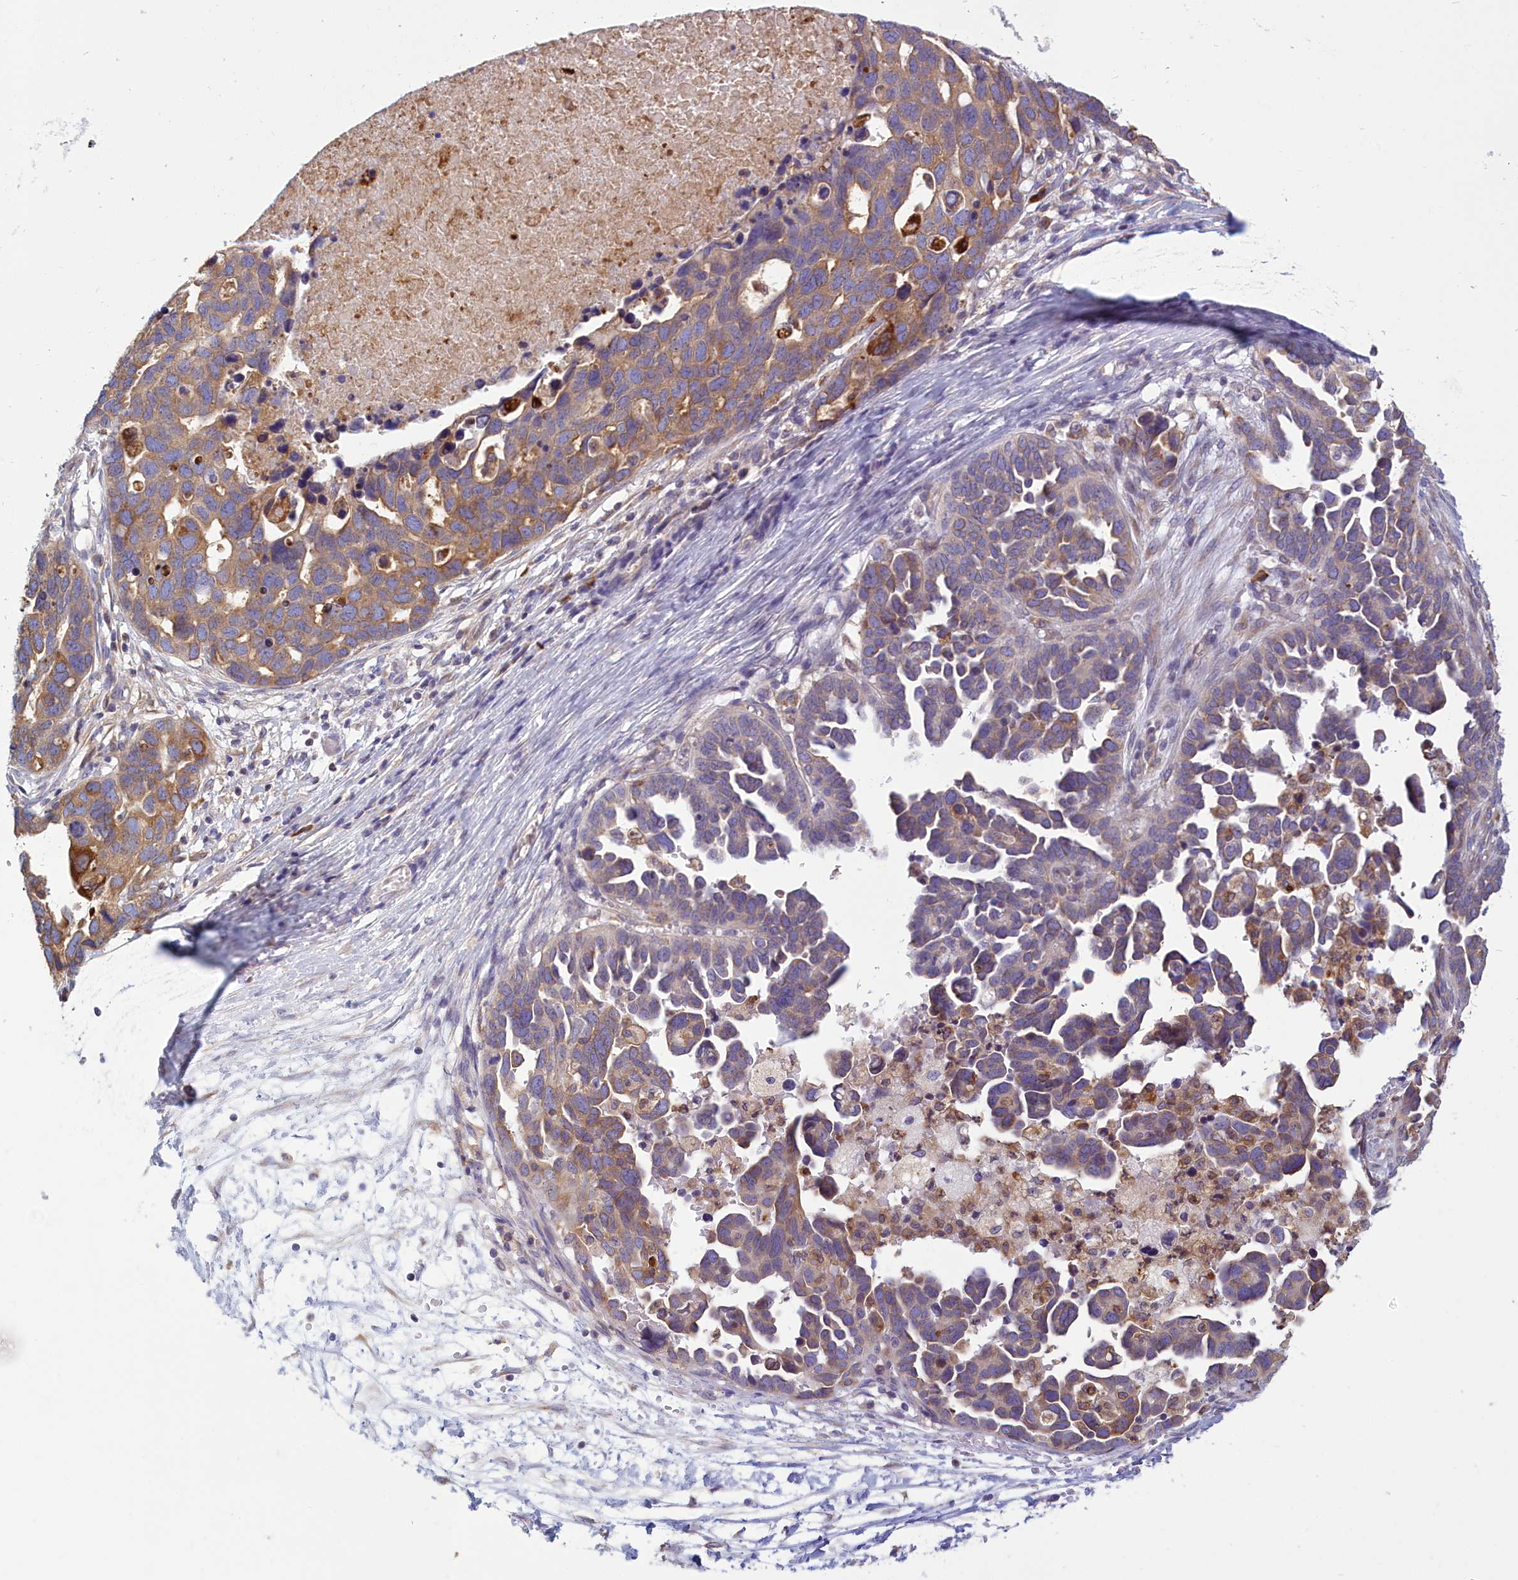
{"staining": {"intensity": "moderate", "quantity": "25%-75%", "location": "cytoplasmic/membranous"}, "tissue": "ovarian cancer", "cell_type": "Tumor cells", "image_type": "cancer", "snomed": [{"axis": "morphology", "description": "Cystadenocarcinoma, serous, NOS"}, {"axis": "topography", "description": "Ovary"}], "caption": "Ovarian cancer stained for a protein shows moderate cytoplasmic/membranous positivity in tumor cells.", "gene": "HM13", "patient": {"sex": "female", "age": 54}}